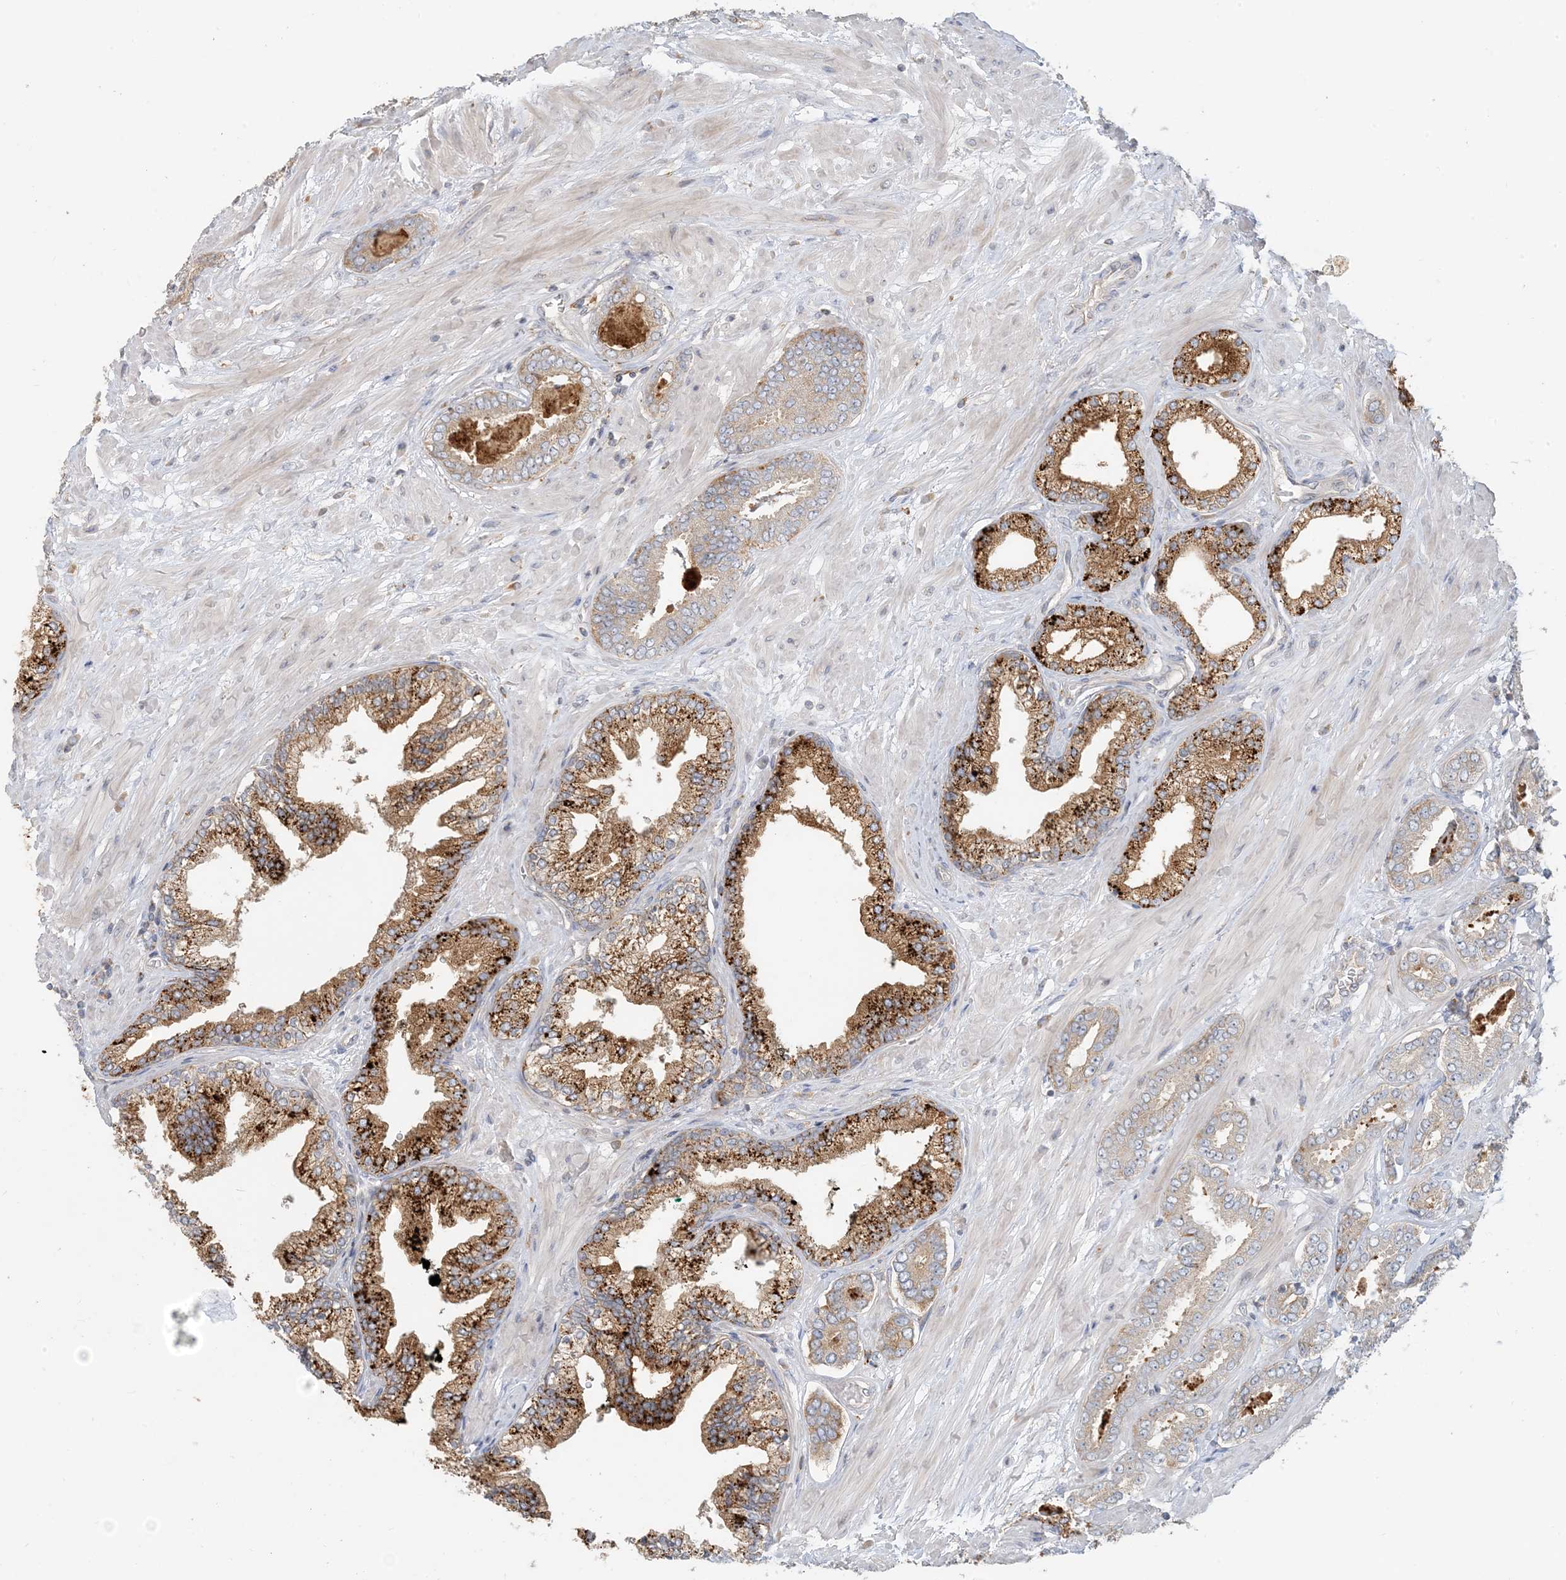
{"staining": {"intensity": "strong", "quantity": ">75%", "location": "cytoplasmic/membranous"}, "tissue": "prostate cancer", "cell_type": "Tumor cells", "image_type": "cancer", "snomed": [{"axis": "morphology", "description": "Adenocarcinoma, Low grade"}, {"axis": "topography", "description": "Prostate"}], "caption": "Low-grade adenocarcinoma (prostate) stained with DAB immunohistochemistry (IHC) exhibits high levels of strong cytoplasmic/membranous staining in about >75% of tumor cells. (DAB (3,3'-diaminobenzidine) = brown stain, brightfield microscopy at high magnification).", "gene": "SPPL2A", "patient": {"sex": "male", "age": 71}}